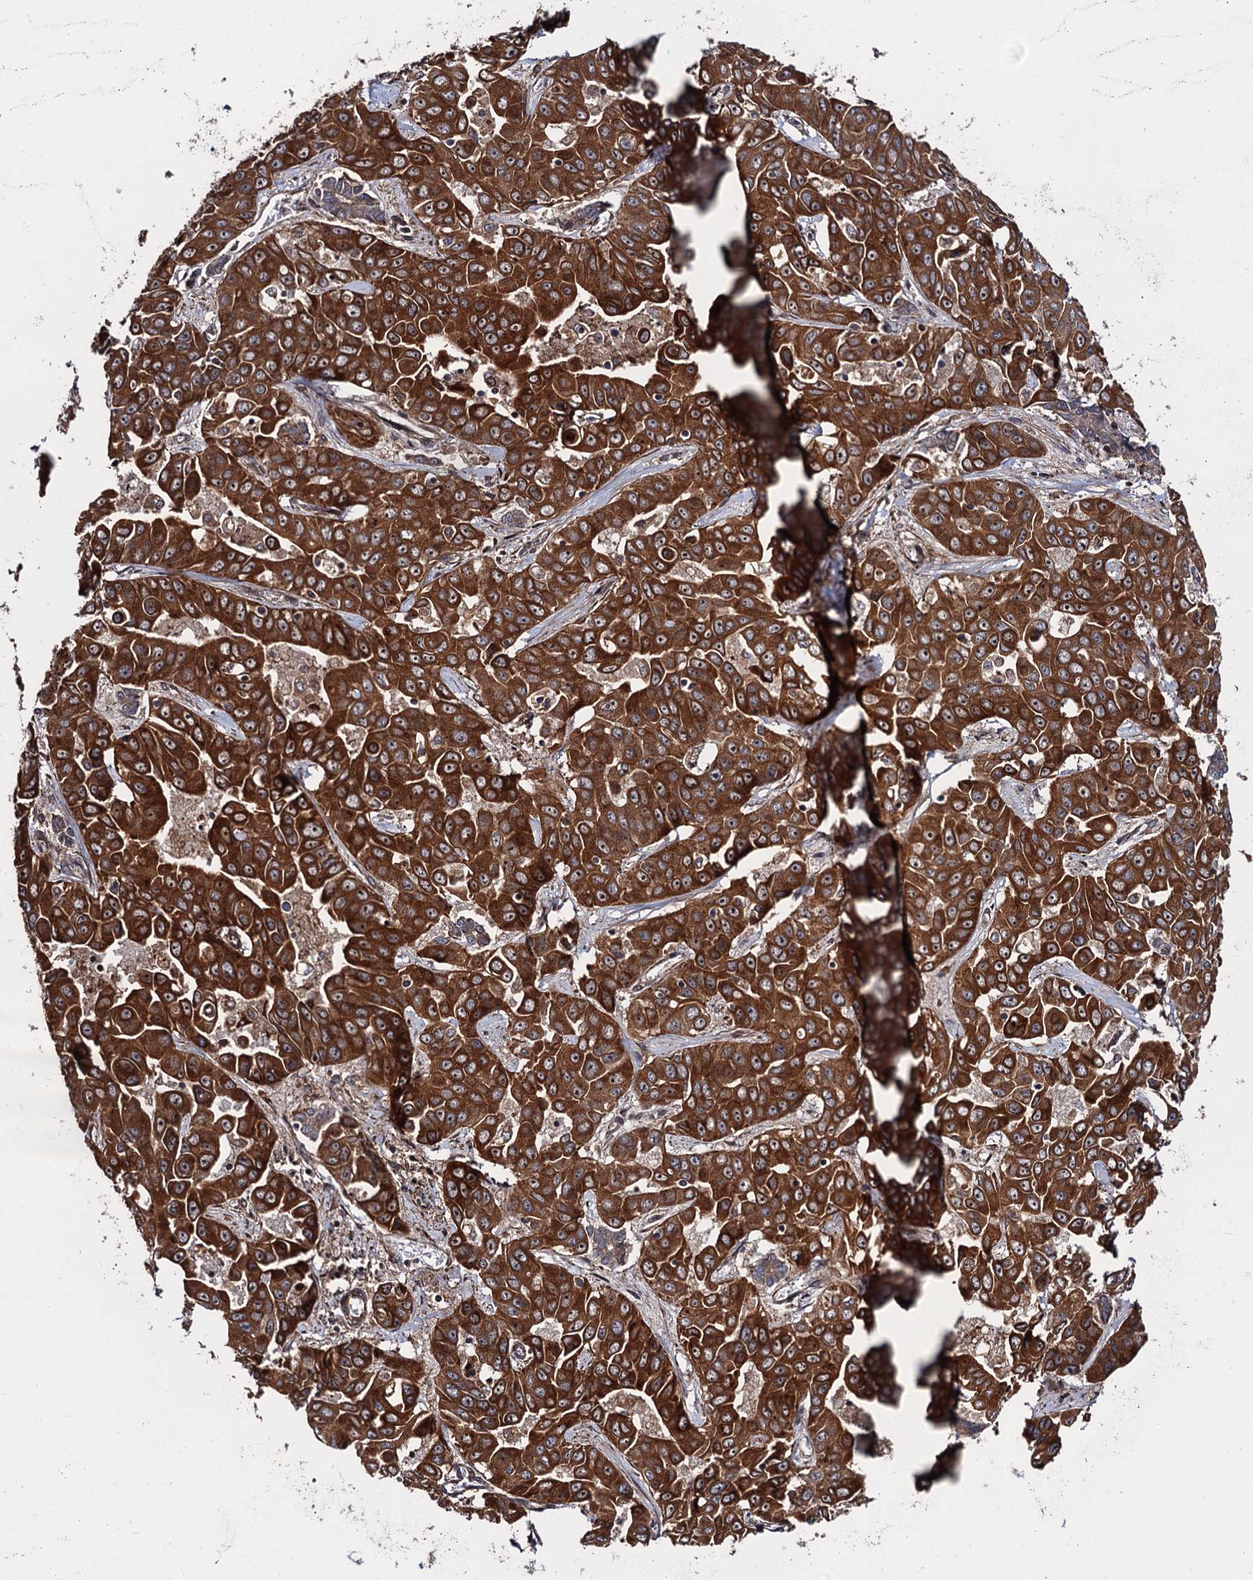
{"staining": {"intensity": "strong", "quantity": ">75%", "location": "cytoplasmic/membranous"}, "tissue": "liver cancer", "cell_type": "Tumor cells", "image_type": "cancer", "snomed": [{"axis": "morphology", "description": "Cholangiocarcinoma"}, {"axis": "topography", "description": "Liver"}], "caption": "Protein positivity by IHC shows strong cytoplasmic/membranous expression in about >75% of tumor cells in cholangiocarcinoma (liver). Using DAB (brown) and hematoxylin (blue) stains, captured at high magnification using brightfield microscopy.", "gene": "FSIP1", "patient": {"sex": "female", "age": 52}}